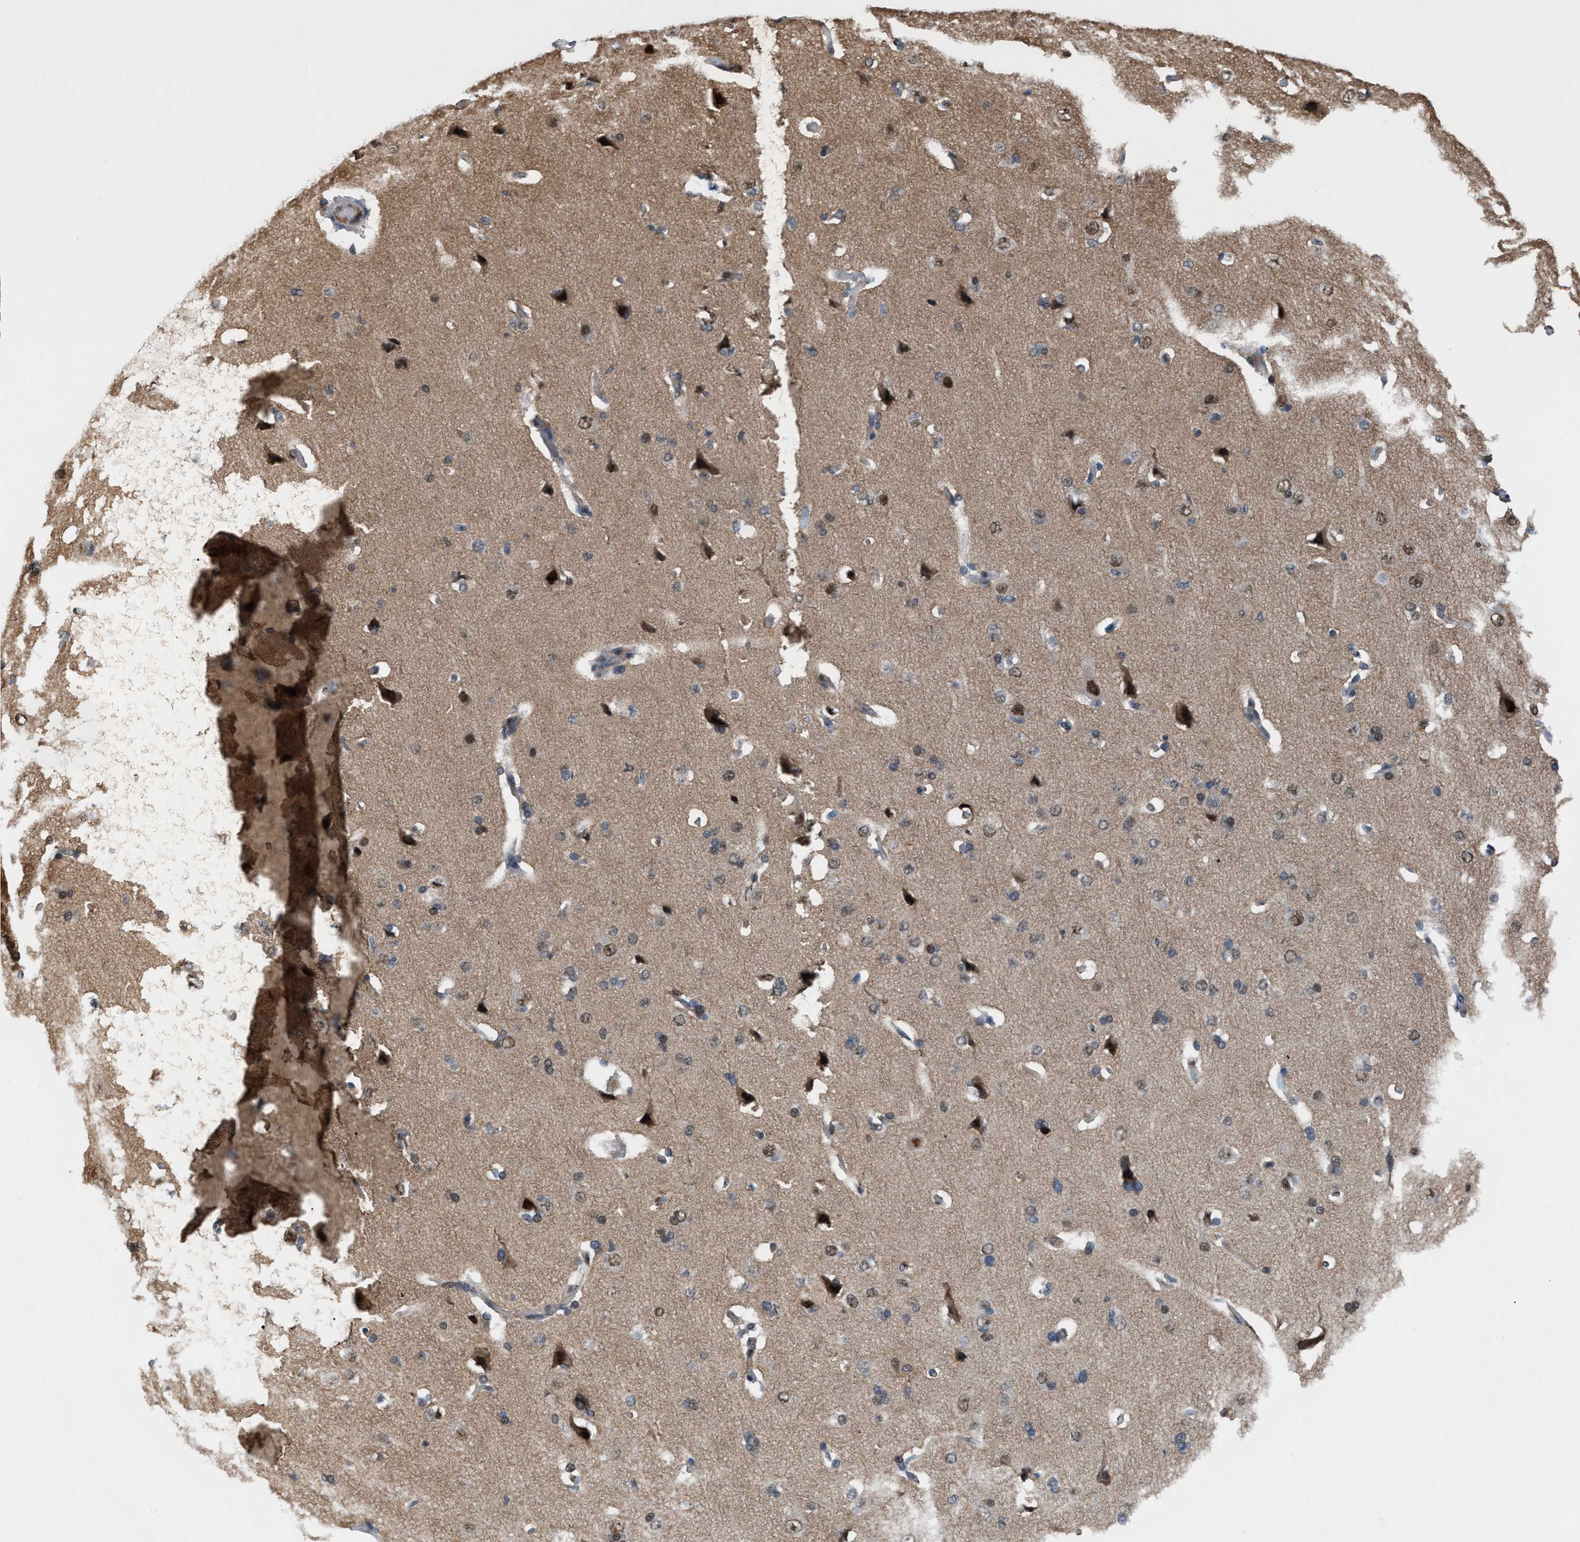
{"staining": {"intensity": "moderate", "quantity": "25%-75%", "location": "cytoplasmic/membranous"}, "tissue": "cerebral cortex", "cell_type": "Endothelial cells", "image_type": "normal", "snomed": [{"axis": "morphology", "description": "Normal tissue, NOS"}, {"axis": "topography", "description": "Cerebral cortex"}], "caption": "Immunohistochemistry micrograph of benign cerebral cortex: cerebral cortex stained using immunohistochemistry (IHC) reveals medium levels of moderate protein expression localized specifically in the cytoplasmic/membranous of endothelial cells, appearing as a cytoplasmic/membranous brown color.", "gene": "RFFL", "patient": {"sex": "male", "age": 62}}